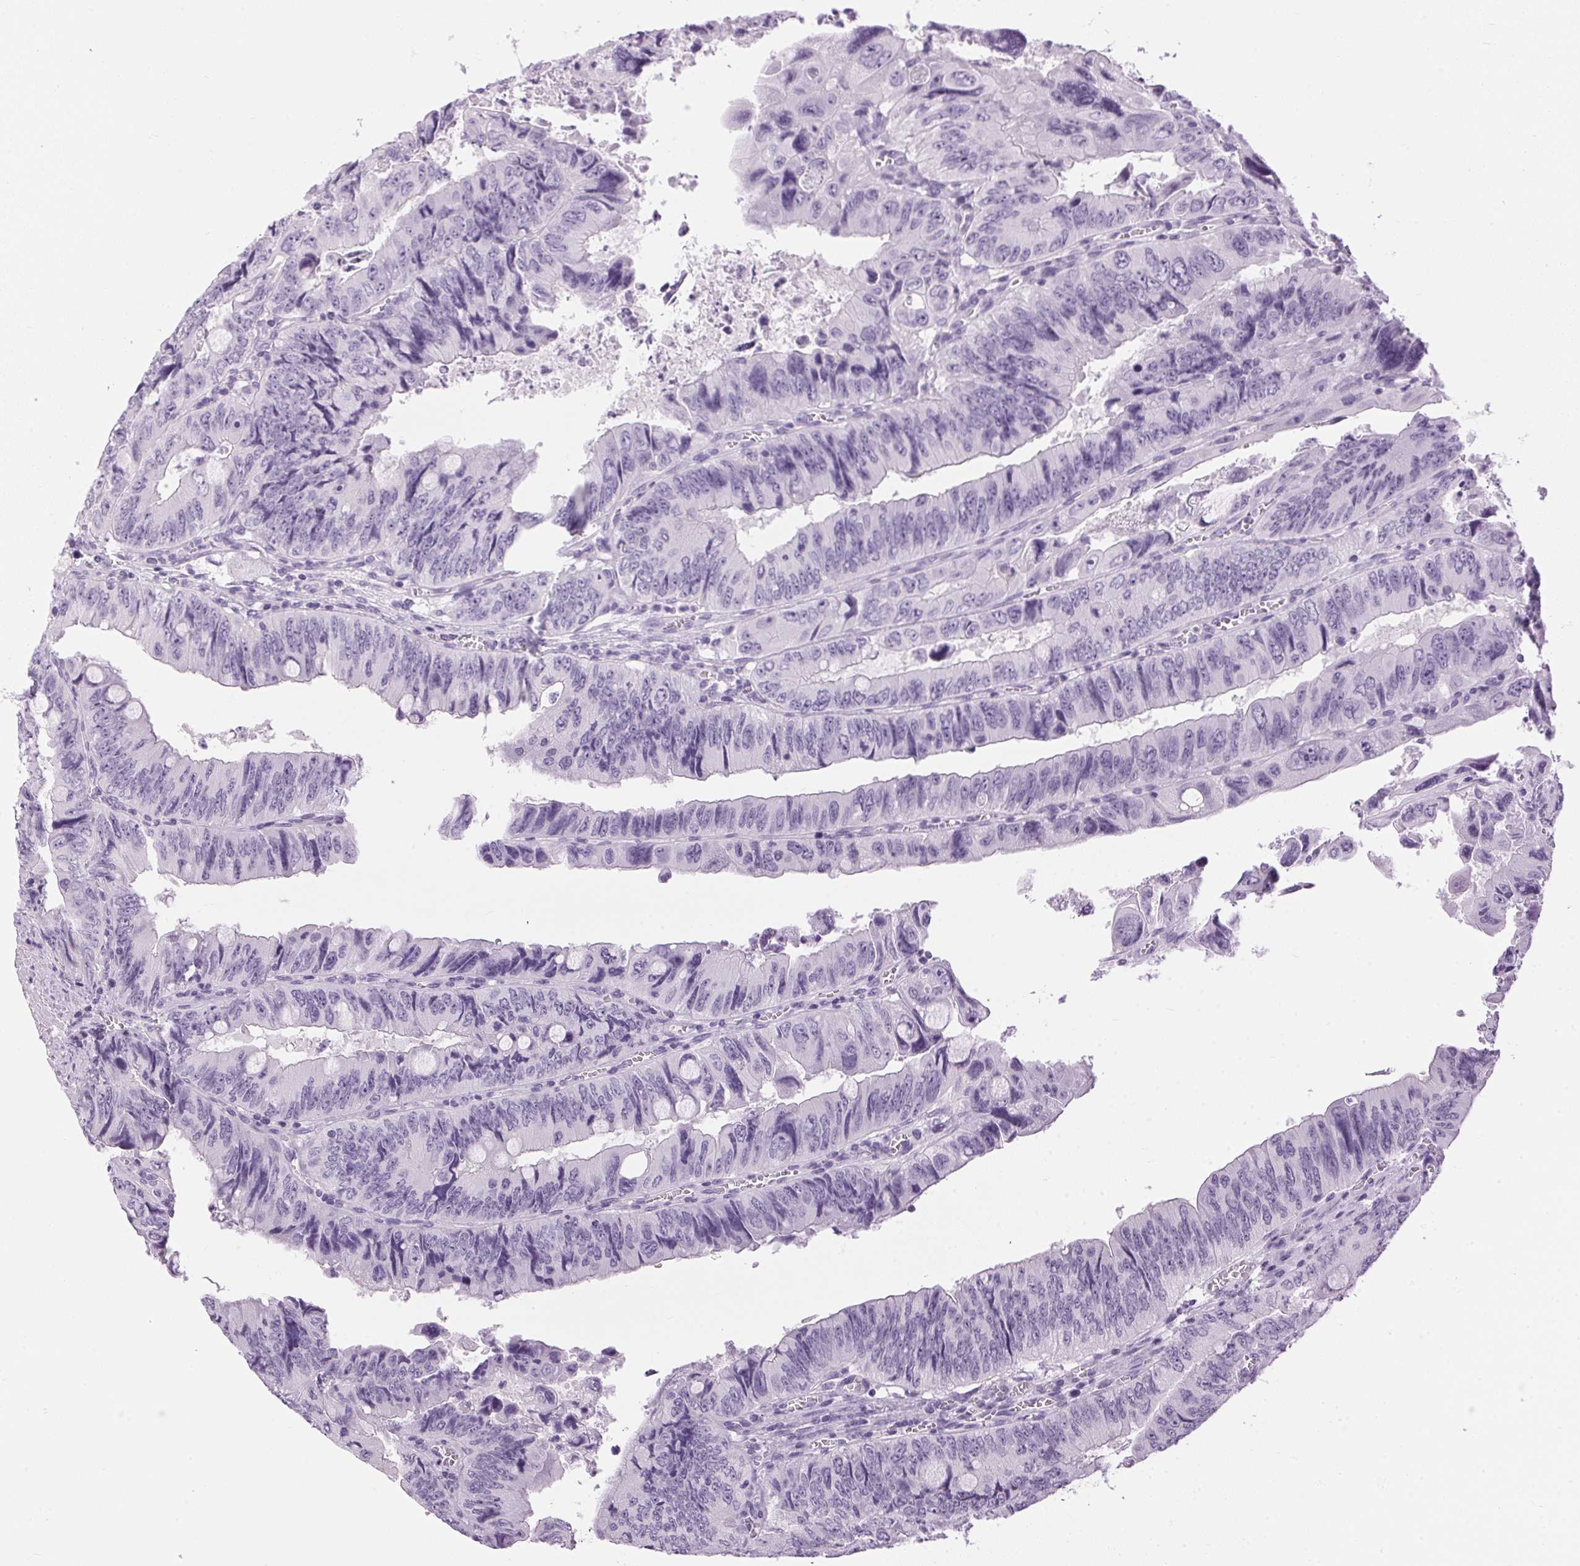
{"staining": {"intensity": "negative", "quantity": "none", "location": "none"}, "tissue": "colorectal cancer", "cell_type": "Tumor cells", "image_type": "cancer", "snomed": [{"axis": "morphology", "description": "Adenocarcinoma, NOS"}, {"axis": "topography", "description": "Colon"}], "caption": "Immunohistochemistry (IHC) of adenocarcinoma (colorectal) exhibits no positivity in tumor cells.", "gene": "SP7", "patient": {"sex": "female", "age": 84}}